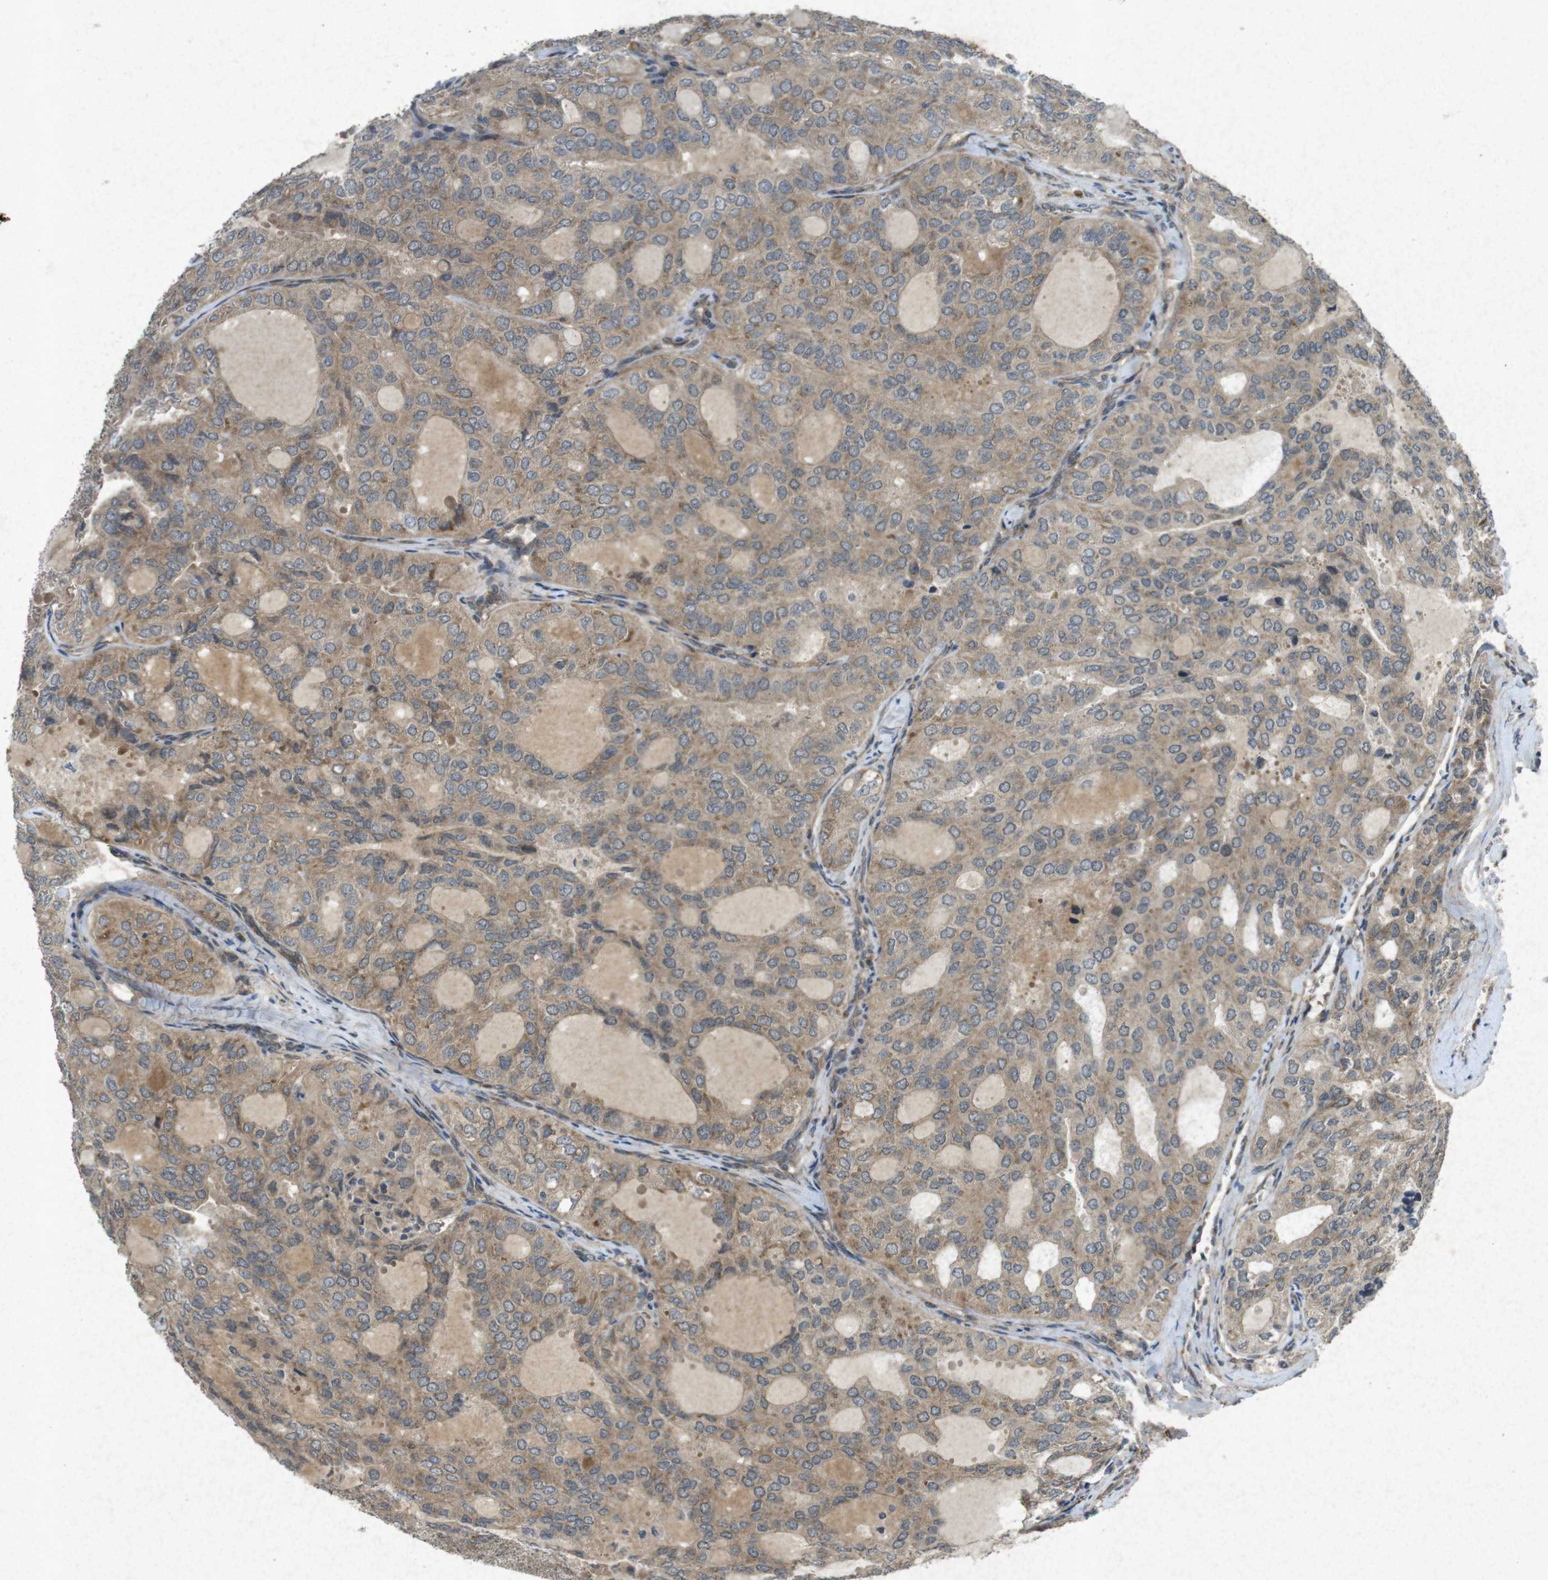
{"staining": {"intensity": "moderate", "quantity": ">75%", "location": "cytoplasmic/membranous"}, "tissue": "thyroid cancer", "cell_type": "Tumor cells", "image_type": "cancer", "snomed": [{"axis": "morphology", "description": "Follicular adenoma carcinoma, NOS"}, {"axis": "topography", "description": "Thyroid gland"}], "caption": "Tumor cells exhibit medium levels of moderate cytoplasmic/membranous positivity in approximately >75% of cells in human thyroid cancer.", "gene": "FLCN", "patient": {"sex": "male", "age": 75}}